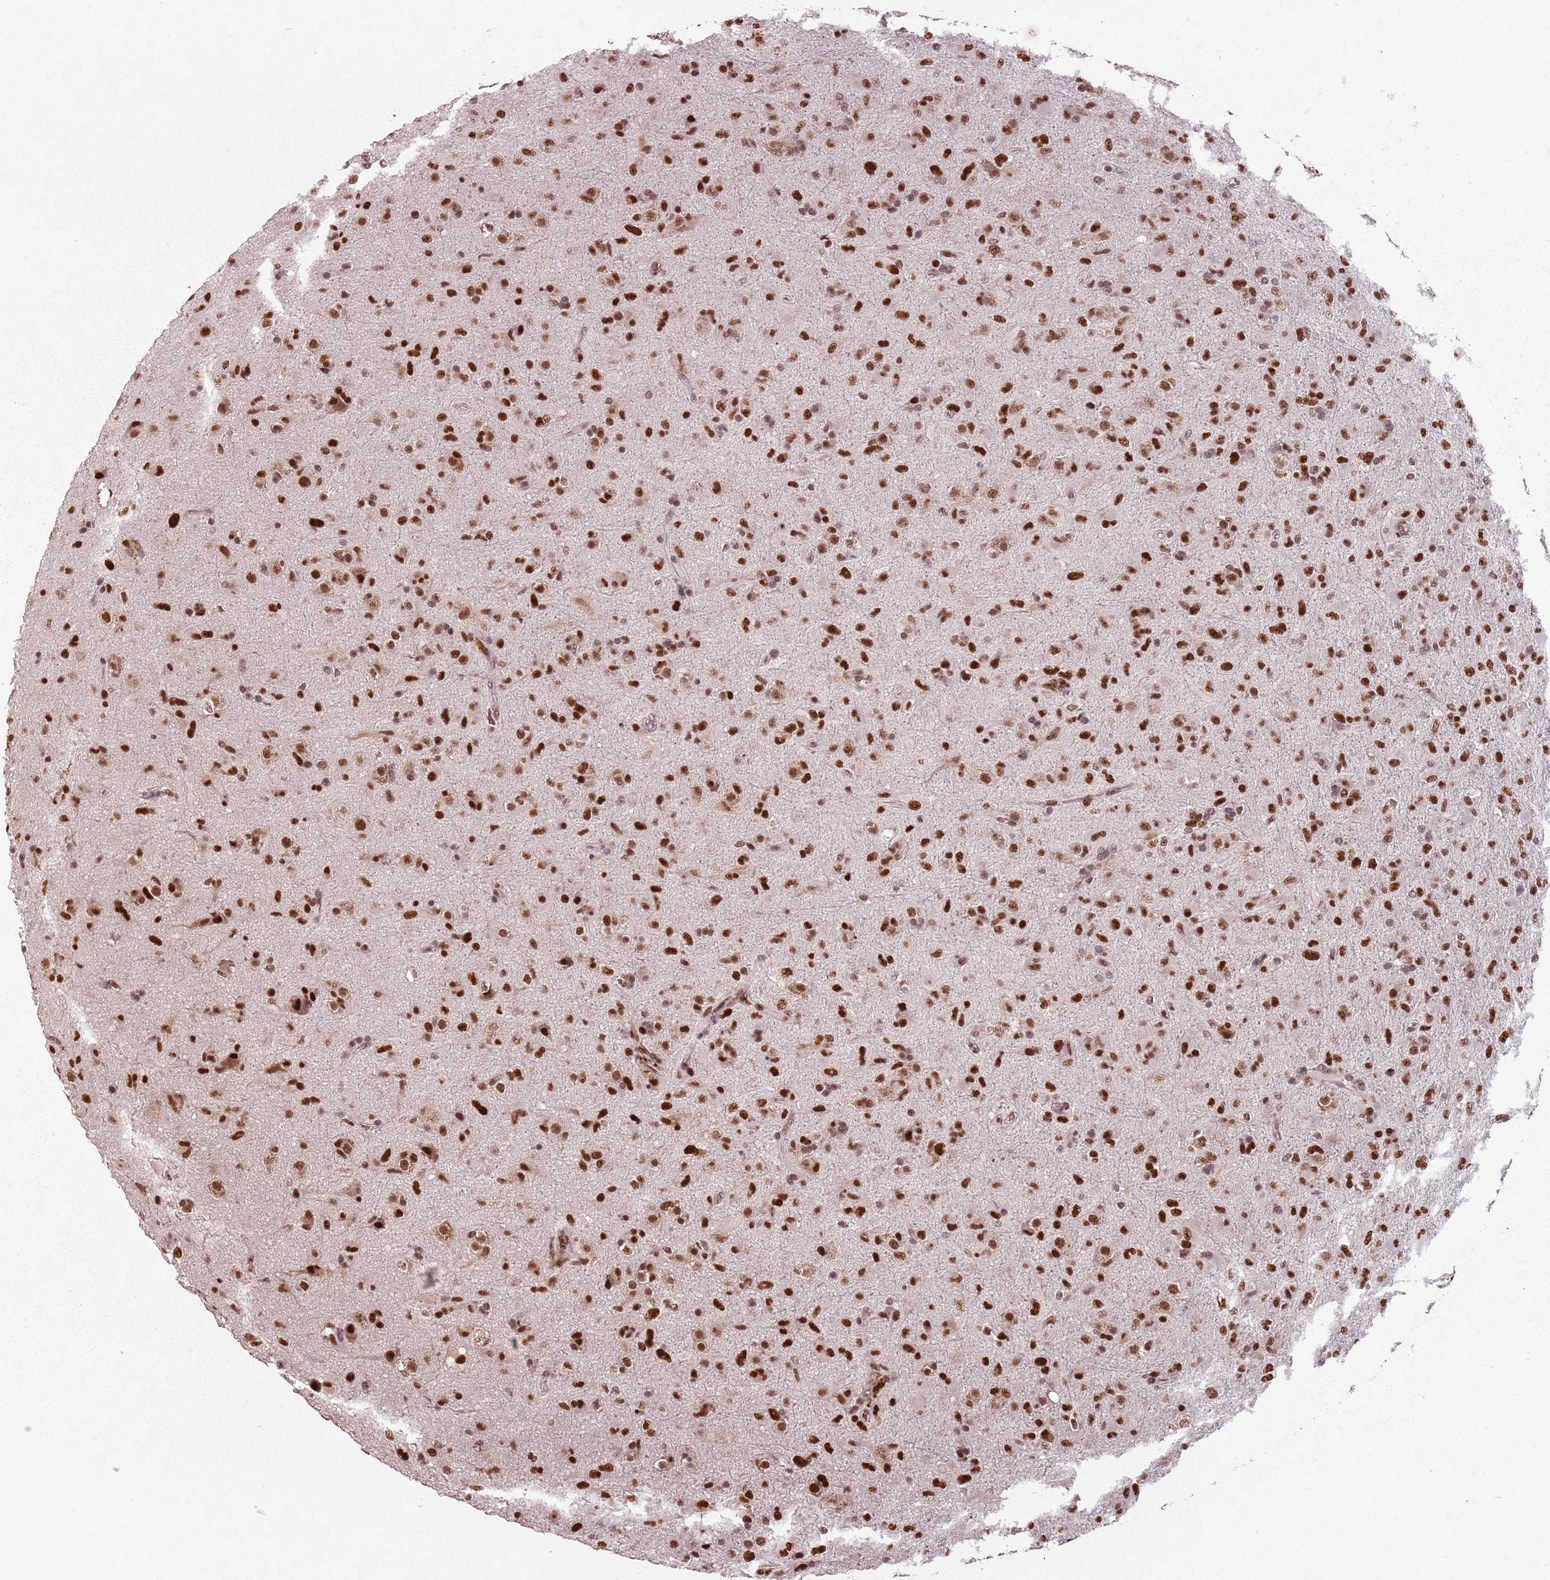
{"staining": {"intensity": "strong", "quantity": ">75%", "location": "nuclear"}, "tissue": "glioma", "cell_type": "Tumor cells", "image_type": "cancer", "snomed": [{"axis": "morphology", "description": "Glioma, malignant, Low grade"}, {"axis": "topography", "description": "Brain"}], "caption": "There is high levels of strong nuclear positivity in tumor cells of glioma, as demonstrated by immunohistochemical staining (brown color).", "gene": "NCBP1", "patient": {"sex": "male", "age": 65}}